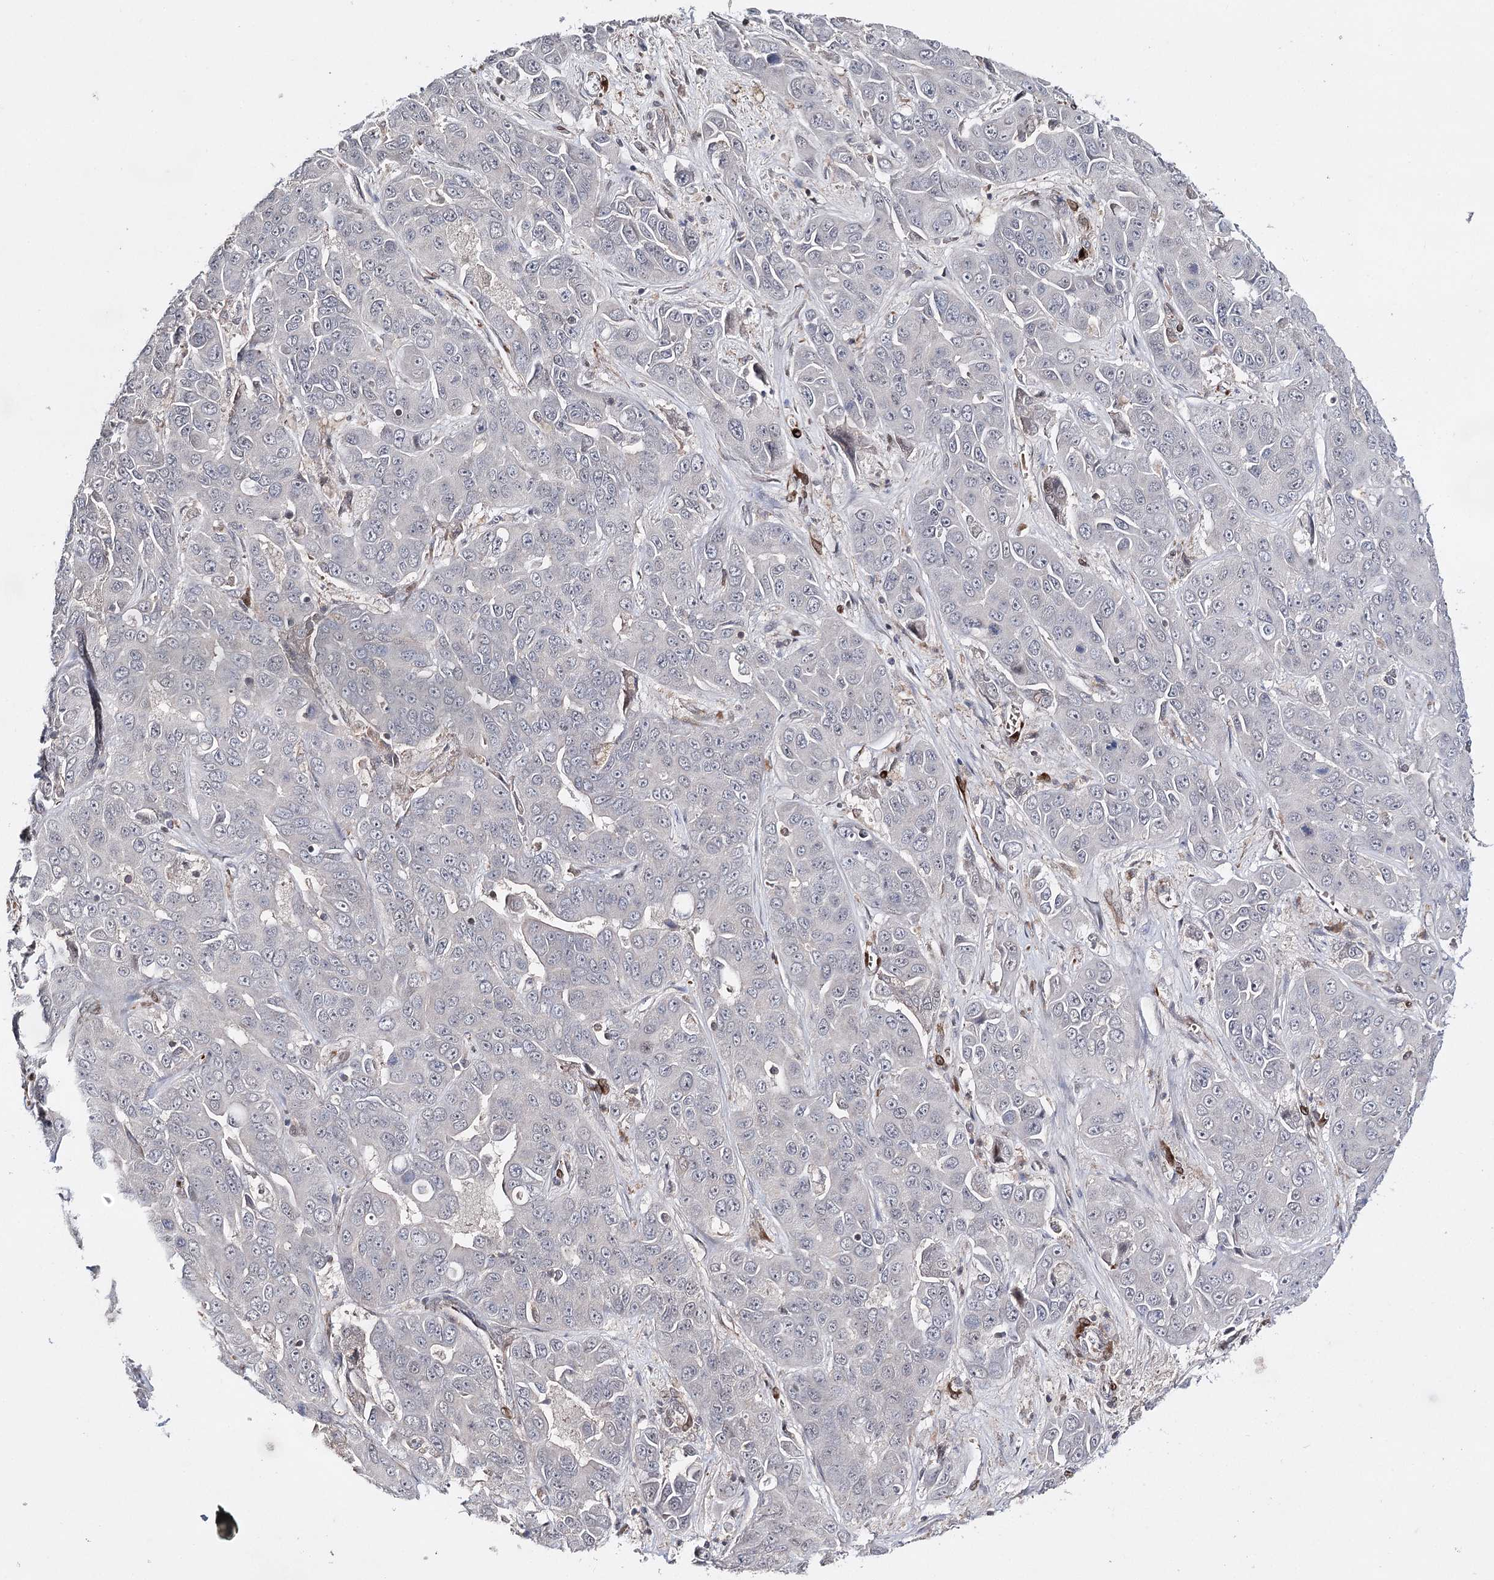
{"staining": {"intensity": "negative", "quantity": "none", "location": "none"}, "tissue": "liver cancer", "cell_type": "Tumor cells", "image_type": "cancer", "snomed": [{"axis": "morphology", "description": "Cholangiocarcinoma"}, {"axis": "topography", "description": "Liver"}], "caption": "DAB immunohistochemical staining of human liver cholangiocarcinoma reveals no significant staining in tumor cells.", "gene": "HSD11B2", "patient": {"sex": "female", "age": 52}}